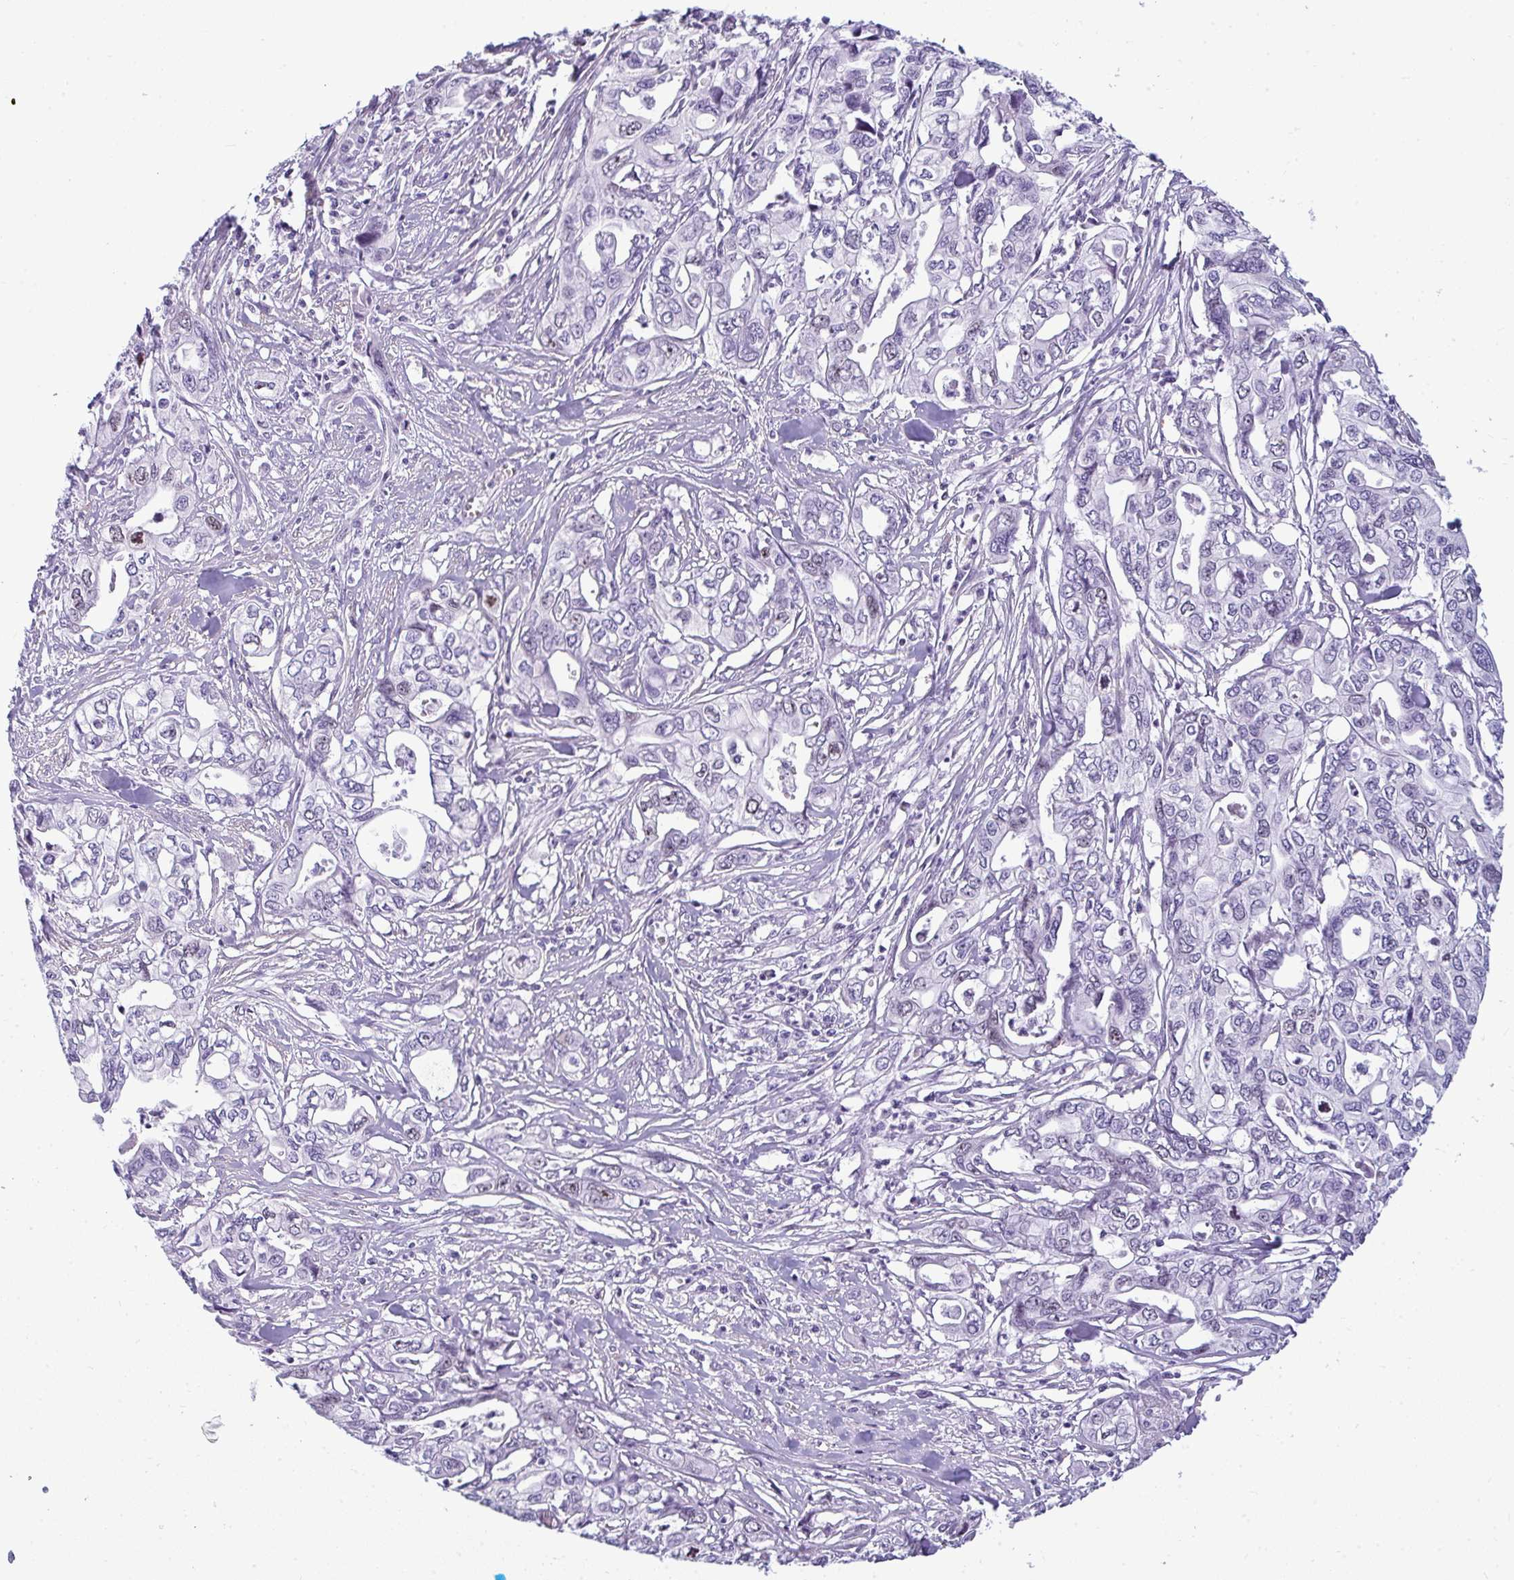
{"staining": {"intensity": "negative", "quantity": "none", "location": "none"}, "tissue": "pancreatic cancer", "cell_type": "Tumor cells", "image_type": "cancer", "snomed": [{"axis": "morphology", "description": "Adenocarcinoma, NOS"}, {"axis": "topography", "description": "Pancreas"}], "caption": "Tumor cells show no significant protein expression in pancreatic cancer.", "gene": "SUZ12", "patient": {"sex": "male", "age": 68}}